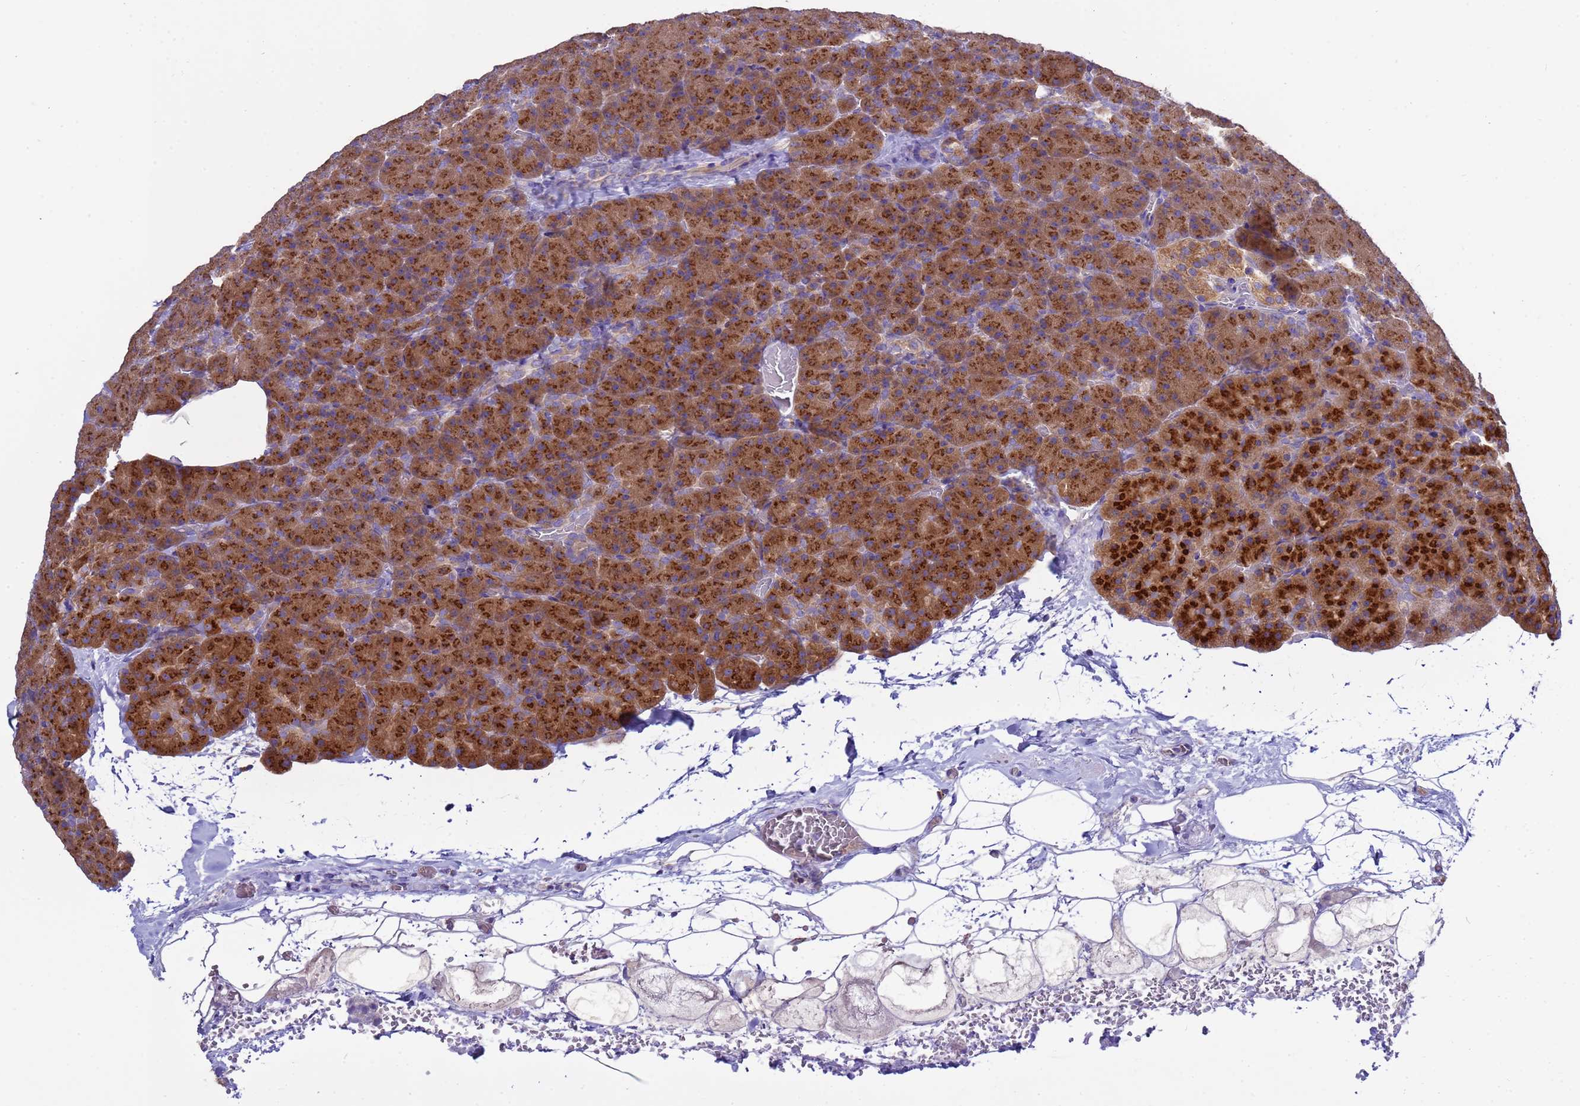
{"staining": {"intensity": "strong", "quantity": ">75%", "location": "cytoplasmic/membranous"}, "tissue": "pancreas", "cell_type": "Exocrine glandular cells", "image_type": "normal", "snomed": [{"axis": "morphology", "description": "Normal tissue, NOS"}, {"axis": "morphology", "description": "Carcinoid, malignant, NOS"}, {"axis": "topography", "description": "Pancreas"}], "caption": "IHC of normal pancreas demonstrates high levels of strong cytoplasmic/membranous positivity in about >75% of exocrine glandular cells. The staining was performed using DAB (3,3'-diaminobenzidine), with brown indicating positive protein expression. Nuclei are stained blue with hematoxylin.", "gene": "ANAPC1", "patient": {"sex": "female", "age": 35}}